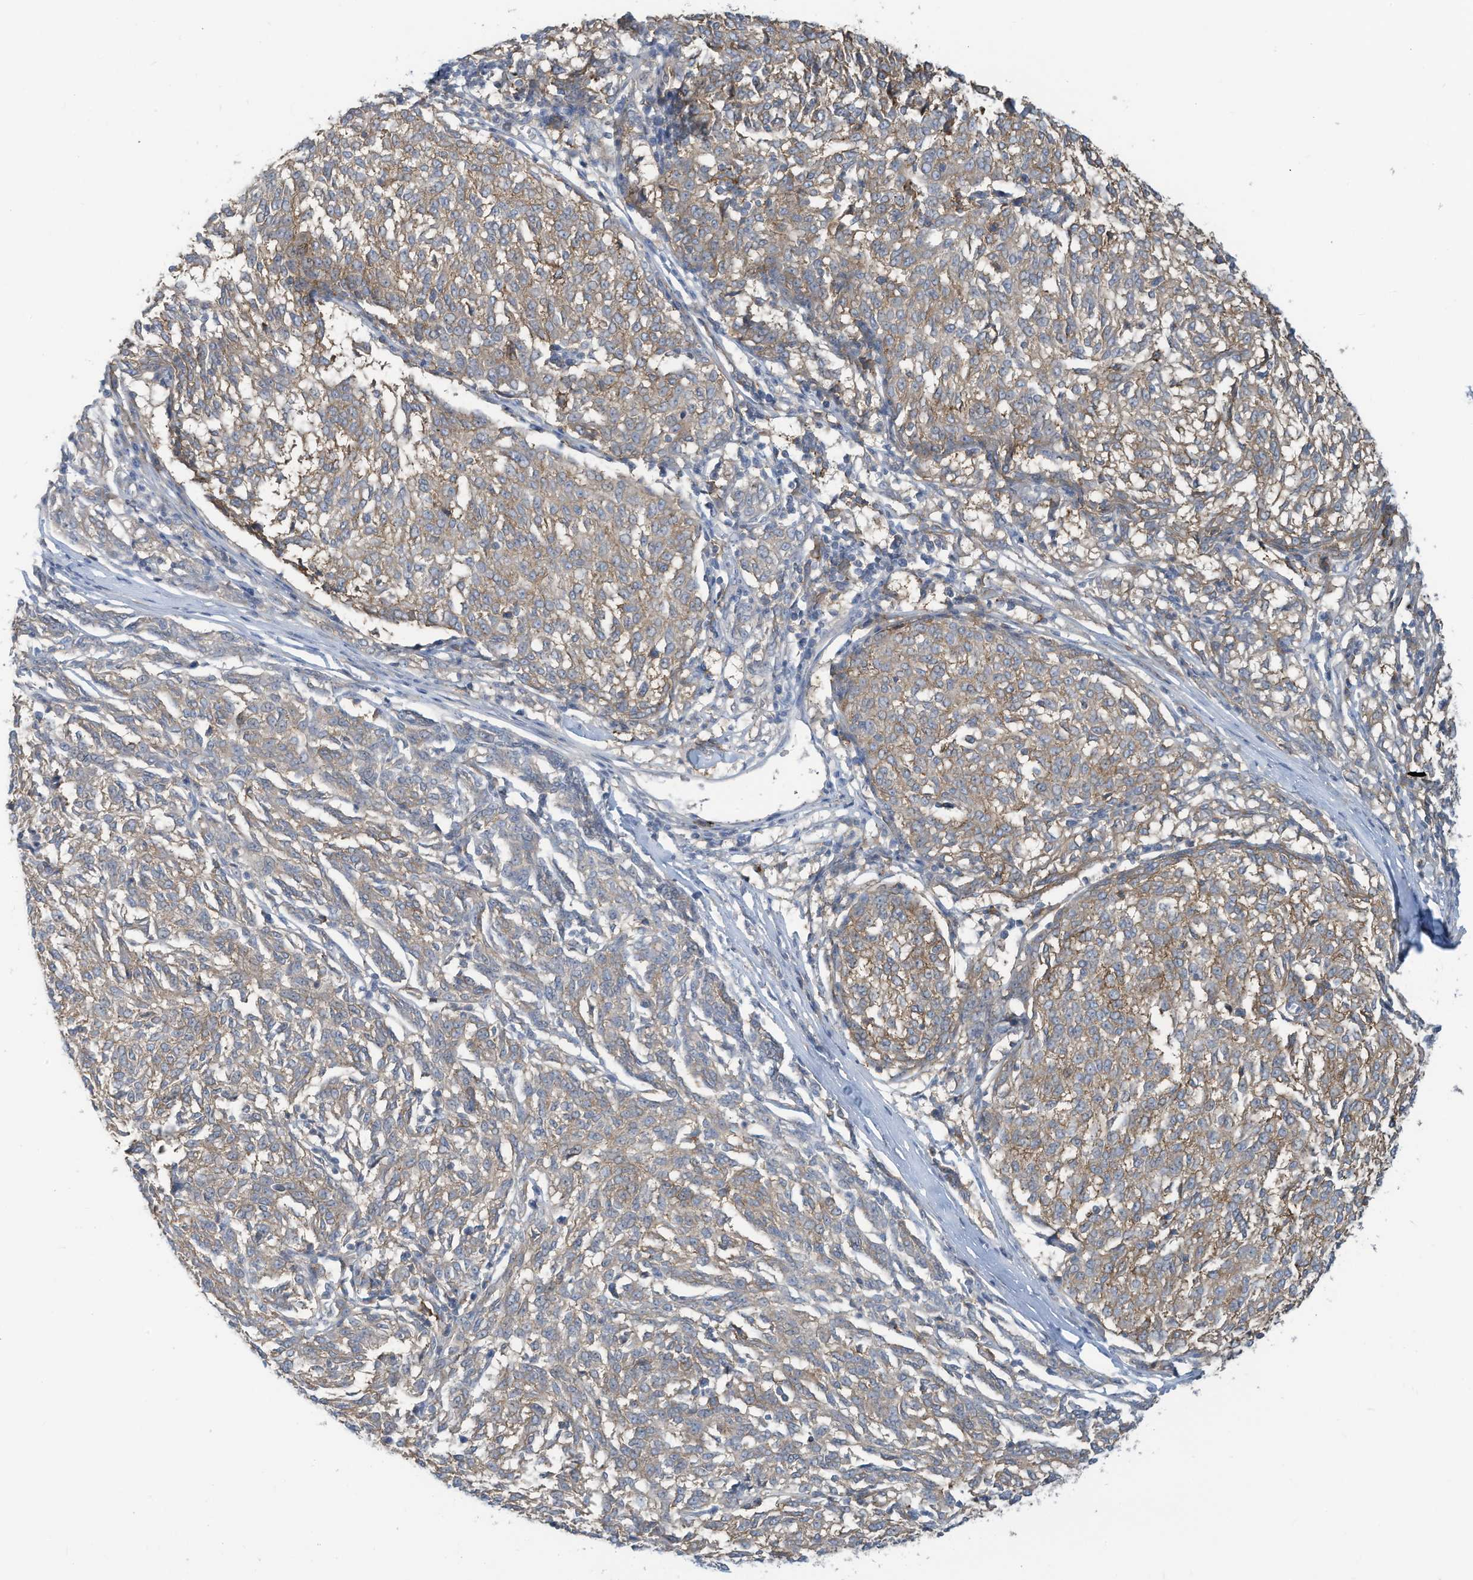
{"staining": {"intensity": "weak", "quantity": "<25%", "location": "cytoplasmic/membranous"}, "tissue": "melanoma", "cell_type": "Tumor cells", "image_type": "cancer", "snomed": [{"axis": "morphology", "description": "Malignant melanoma, NOS"}, {"axis": "topography", "description": "Skin"}], "caption": "Protein analysis of melanoma shows no significant staining in tumor cells. (Immunohistochemistry, brightfield microscopy, high magnification).", "gene": "SLC1A5", "patient": {"sex": "female", "age": 72}}